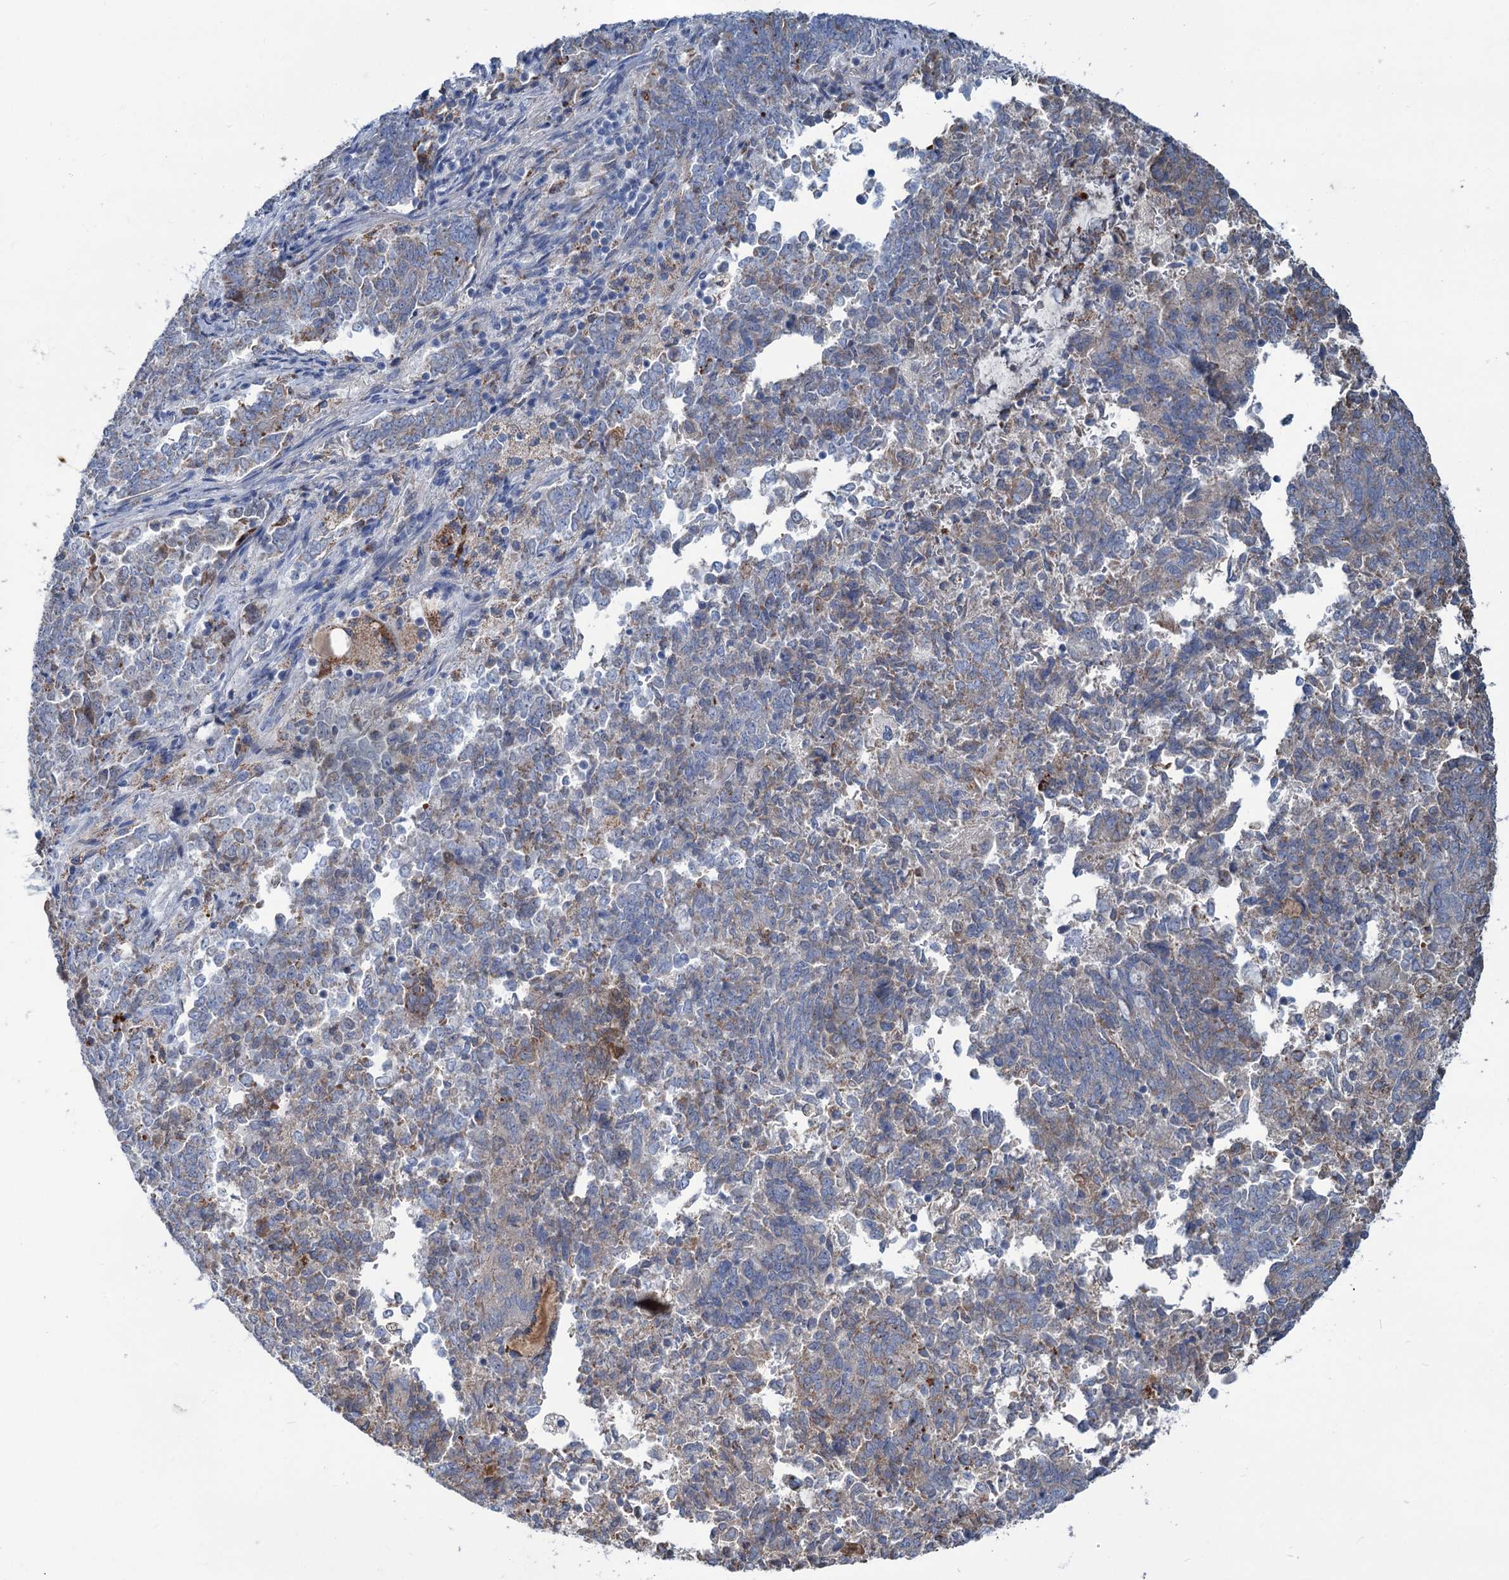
{"staining": {"intensity": "moderate", "quantity": "<25%", "location": "cytoplasmic/membranous"}, "tissue": "endometrial cancer", "cell_type": "Tumor cells", "image_type": "cancer", "snomed": [{"axis": "morphology", "description": "Adenocarcinoma, NOS"}, {"axis": "topography", "description": "Endometrium"}], "caption": "Brown immunohistochemical staining in human adenocarcinoma (endometrial) exhibits moderate cytoplasmic/membranous expression in approximately <25% of tumor cells.", "gene": "LPIN1", "patient": {"sex": "female", "age": 80}}